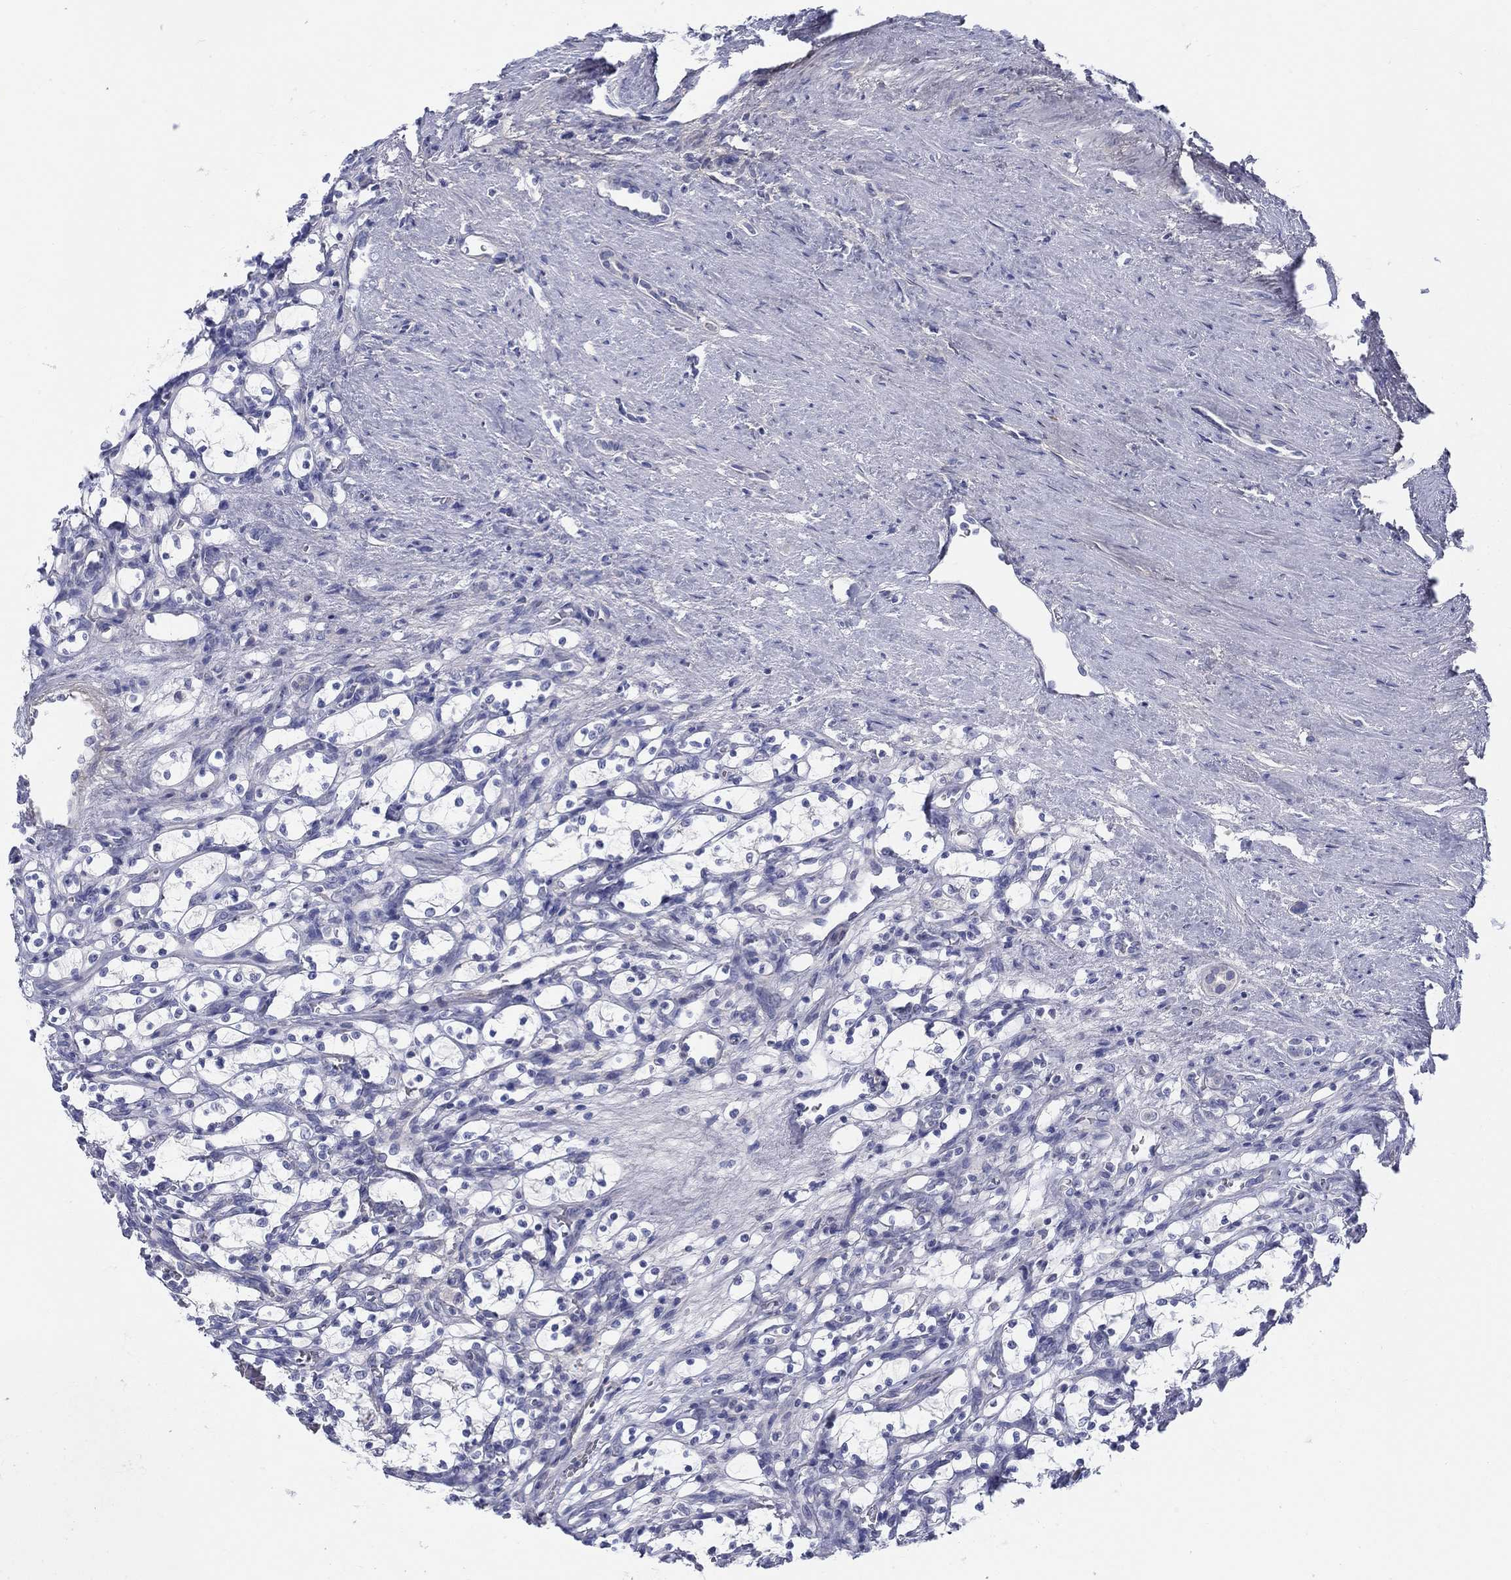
{"staining": {"intensity": "negative", "quantity": "none", "location": "none"}, "tissue": "renal cancer", "cell_type": "Tumor cells", "image_type": "cancer", "snomed": [{"axis": "morphology", "description": "Adenocarcinoma, NOS"}, {"axis": "topography", "description": "Kidney"}], "caption": "DAB (3,3'-diaminobenzidine) immunohistochemical staining of renal cancer (adenocarcinoma) exhibits no significant expression in tumor cells.", "gene": "HAPLN4", "patient": {"sex": "female", "age": 69}}